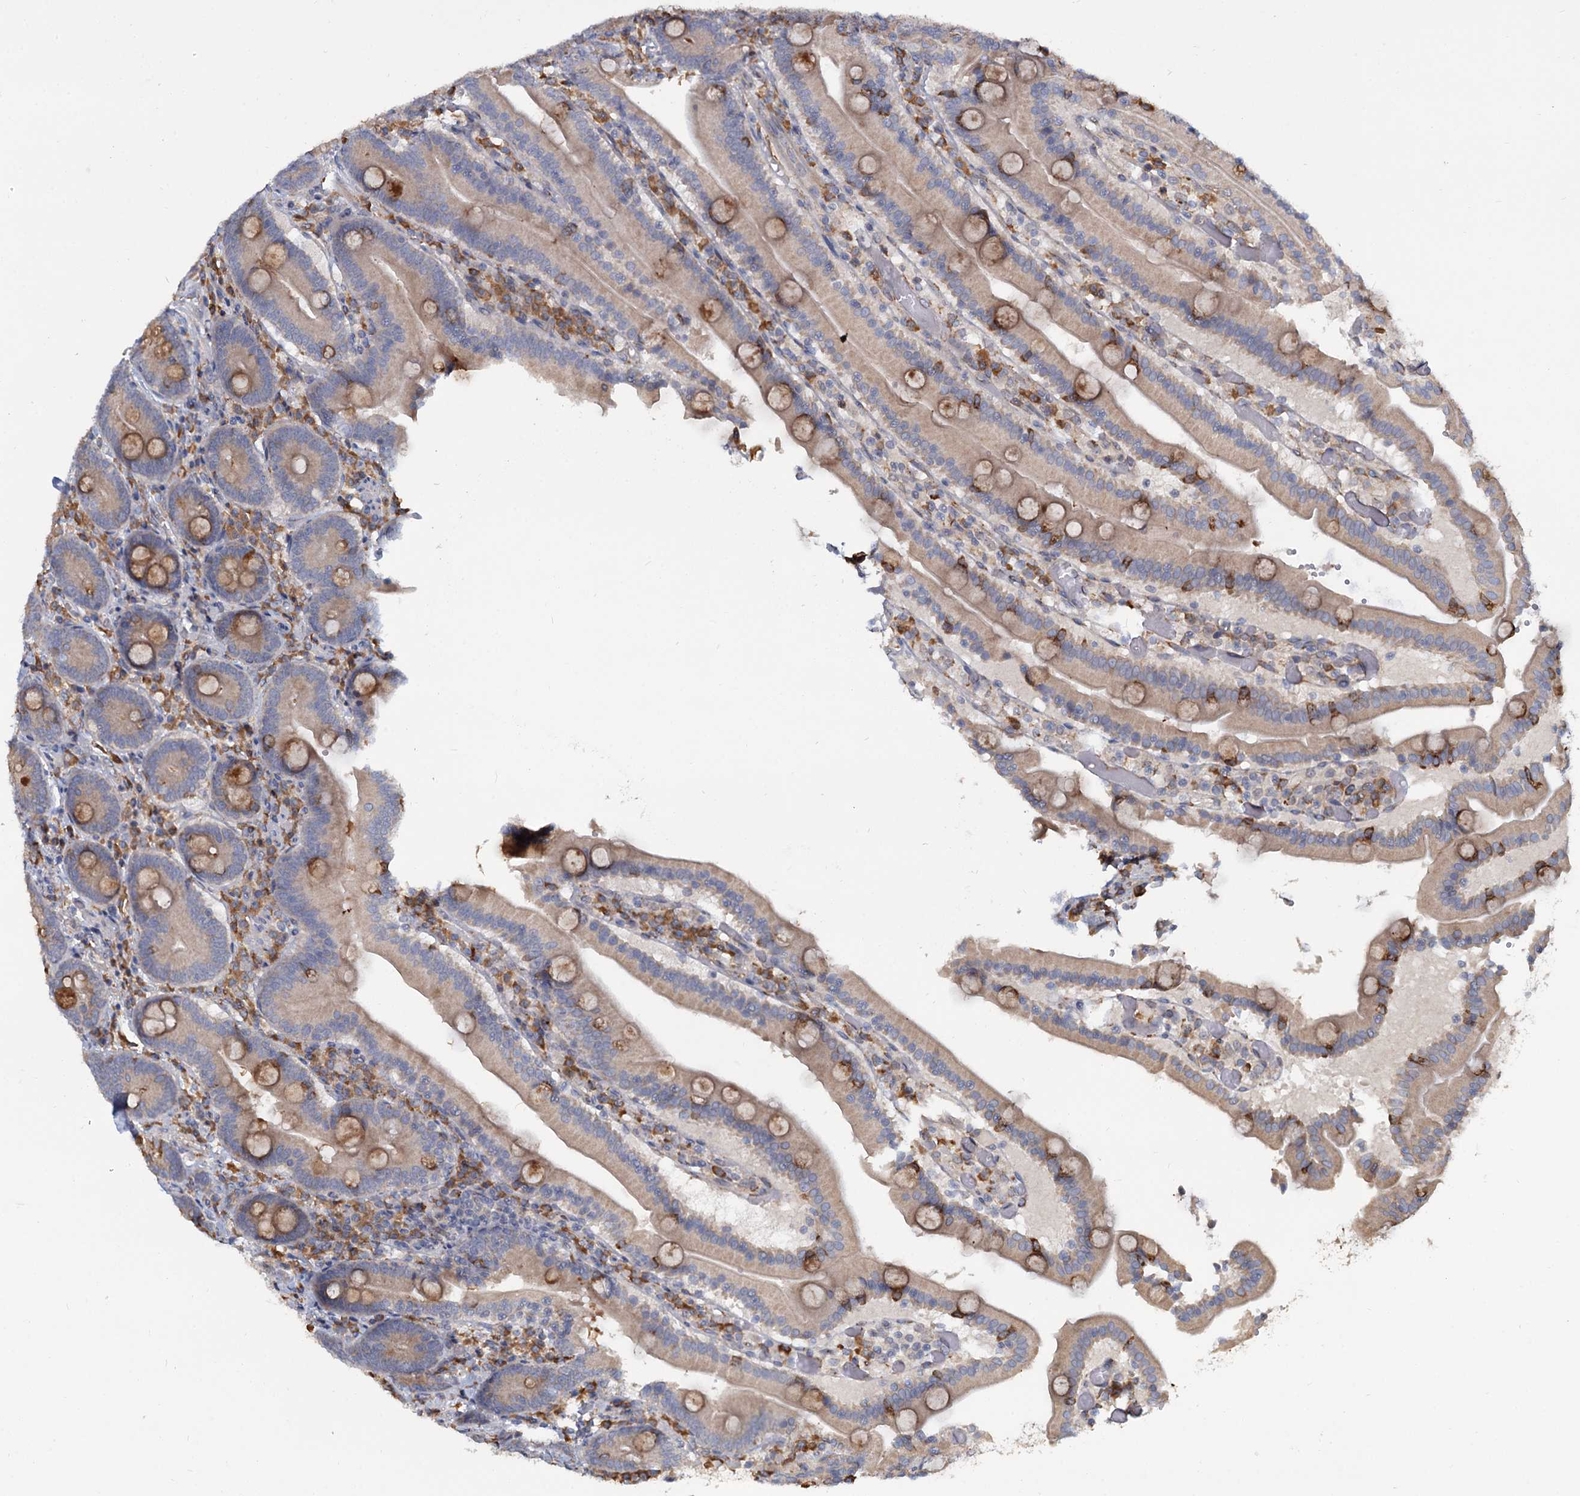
{"staining": {"intensity": "moderate", "quantity": ">75%", "location": "cytoplasmic/membranous"}, "tissue": "duodenum", "cell_type": "Glandular cells", "image_type": "normal", "snomed": [{"axis": "morphology", "description": "Normal tissue, NOS"}, {"axis": "topography", "description": "Duodenum"}], "caption": "Immunohistochemistry (IHC) image of unremarkable duodenum stained for a protein (brown), which reveals medium levels of moderate cytoplasmic/membranous staining in about >75% of glandular cells.", "gene": "LRRC51", "patient": {"sex": "female", "age": 62}}